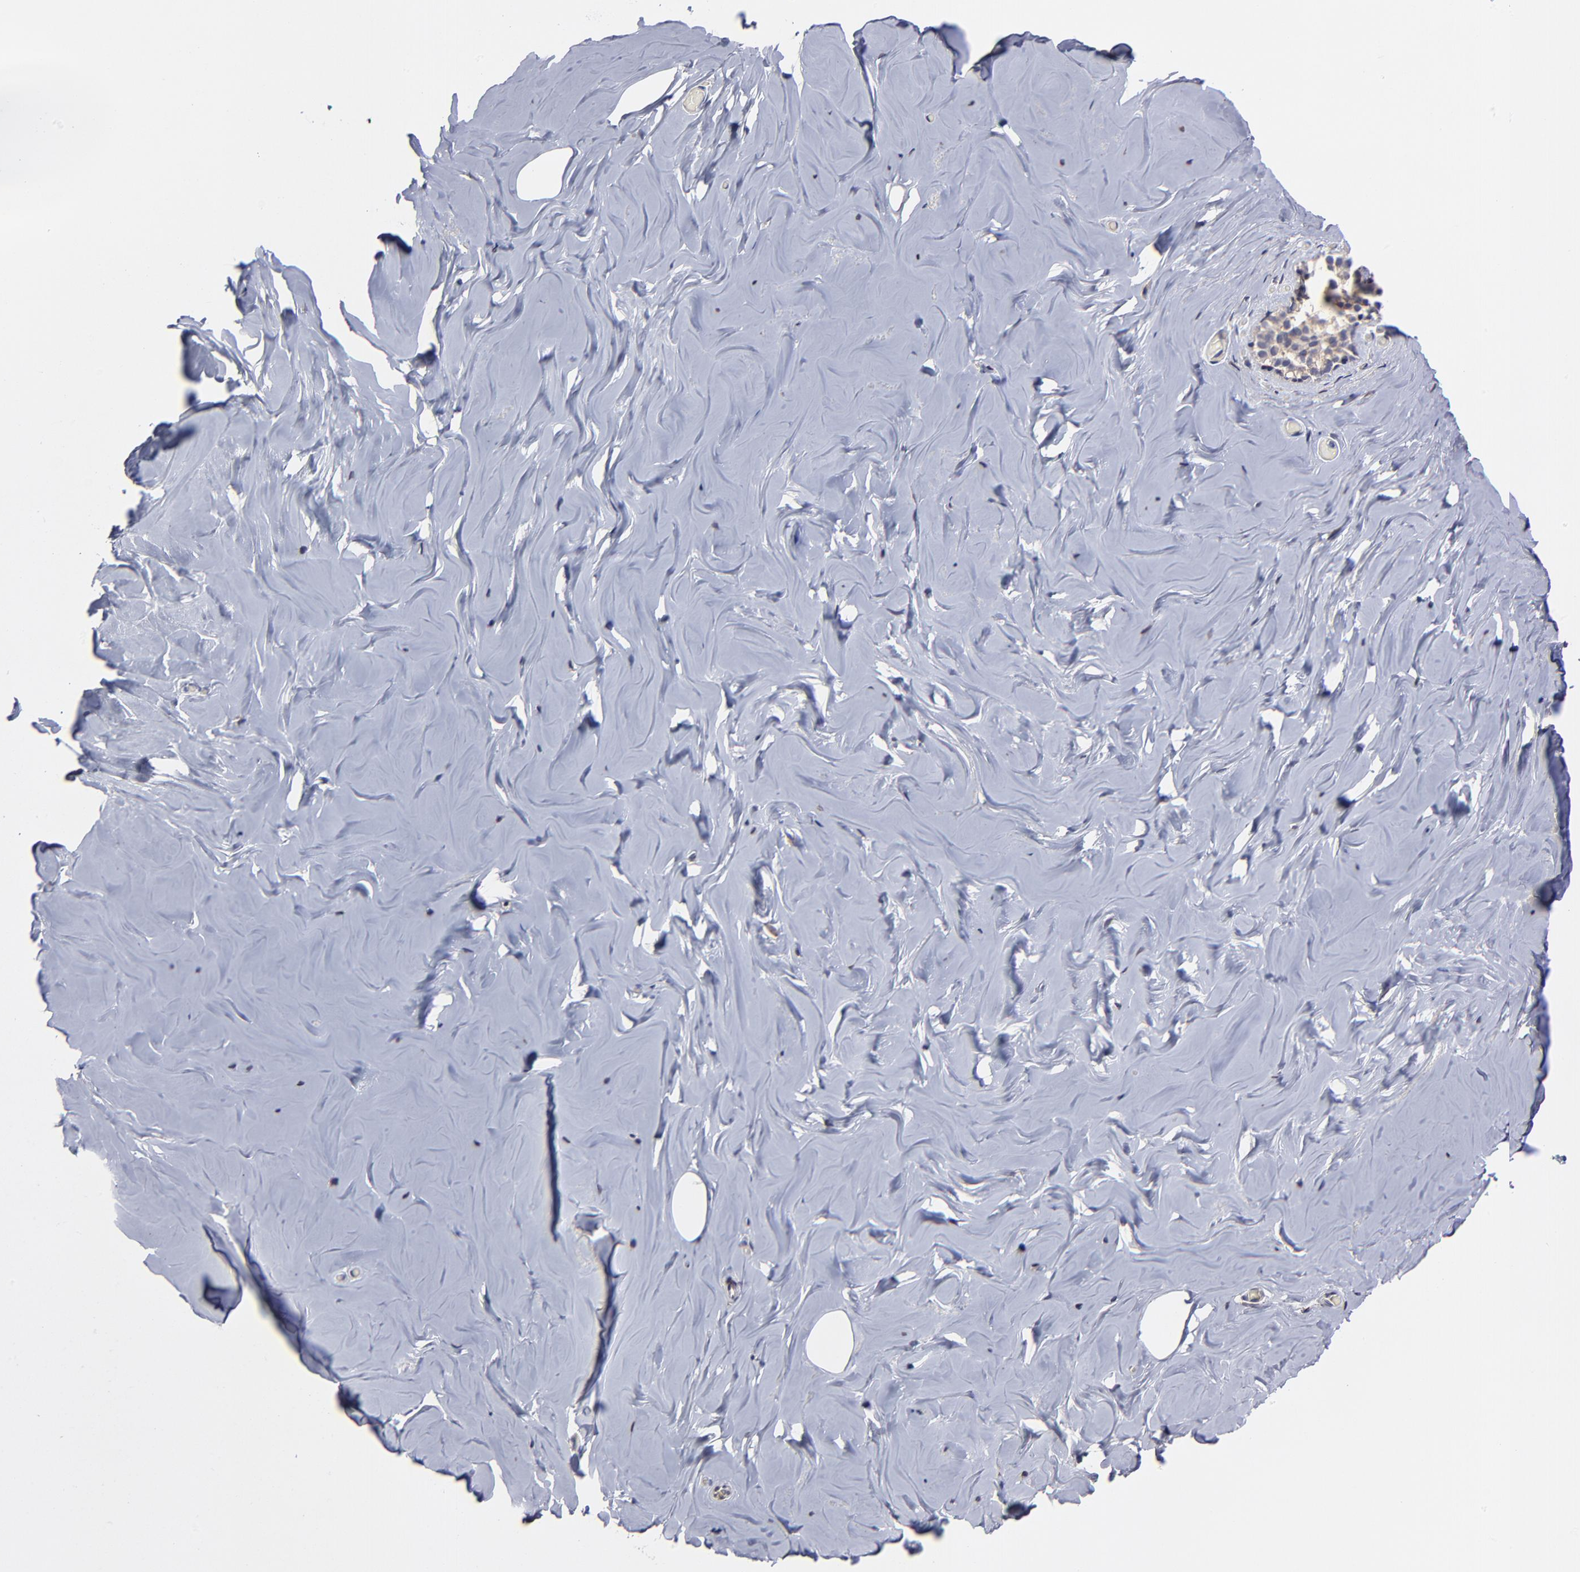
{"staining": {"intensity": "negative", "quantity": "none", "location": "none"}, "tissue": "breast", "cell_type": "Adipocytes", "image_type": "normal", "snomed": [{"axis": "morphology", "description": "Normal tissue, NOS"}, {"axis": "topography", "description": "Breast"}], "caption": "IHC histopathology image of normal breast: breast stained with DAB (3,3'-diaminobenzidine) displays no significant protein expression in adipocytes.", "gene": "BTG2", "patient": {"sex": "female", "age": 75}}